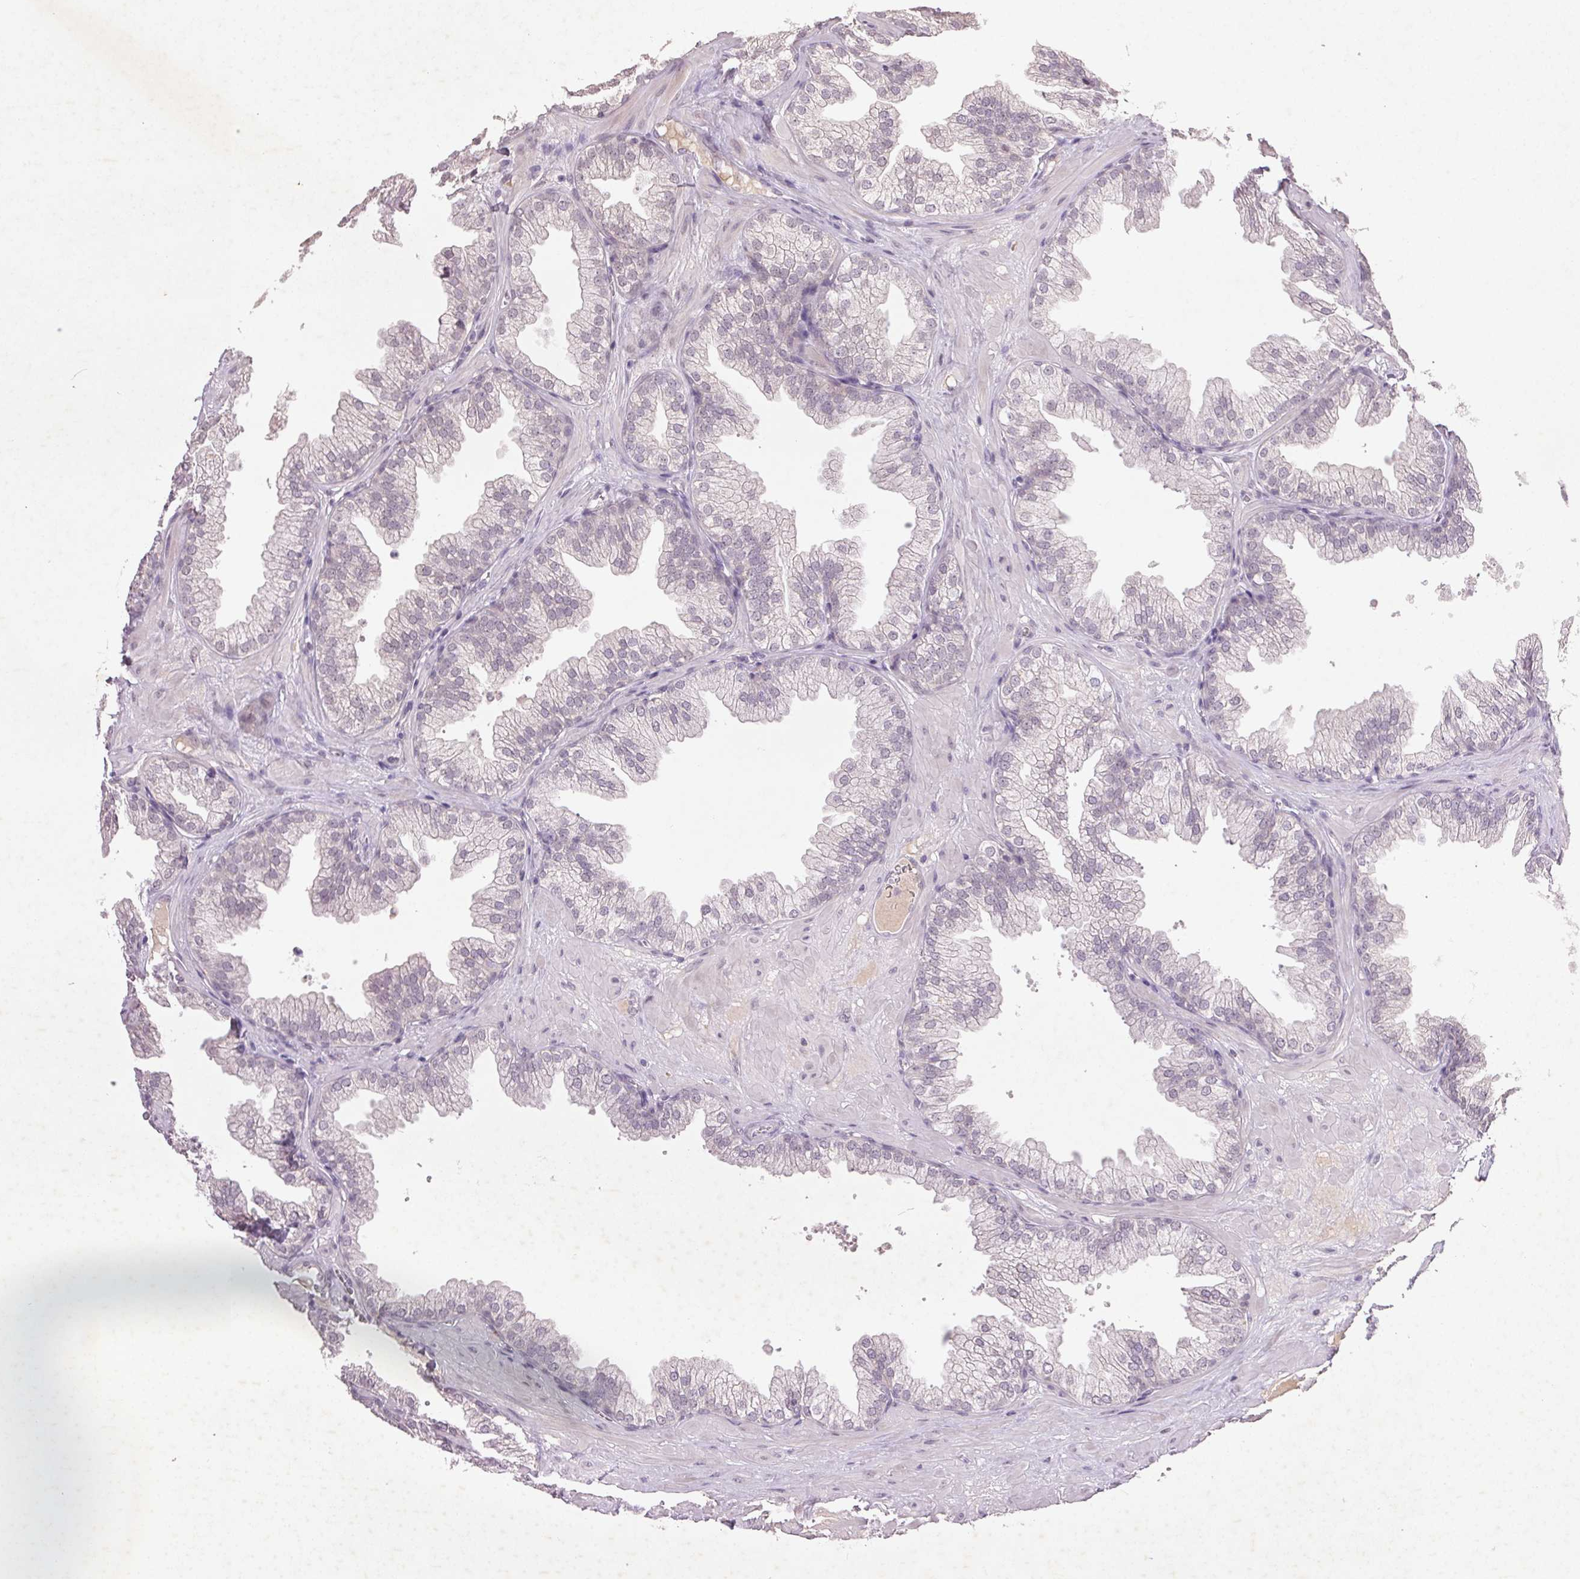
{"staining": {"intensity": "negative", "quantity": "none", "location": "none"}, "tissue": "prostate", "cell_type": "Glandular cells", "image_type": "normal", "snomed": [{"axis": "morphology", "description": "Normal tissue, NOS"}, {"axis": "topography", "description": "Prostate"}], "caption": "A photomicrograph of prostate stained for a protein shows no brown staining in glandular cells.", "gene": "FAM168B", "patient": {"sex": "male", "age": 37}}